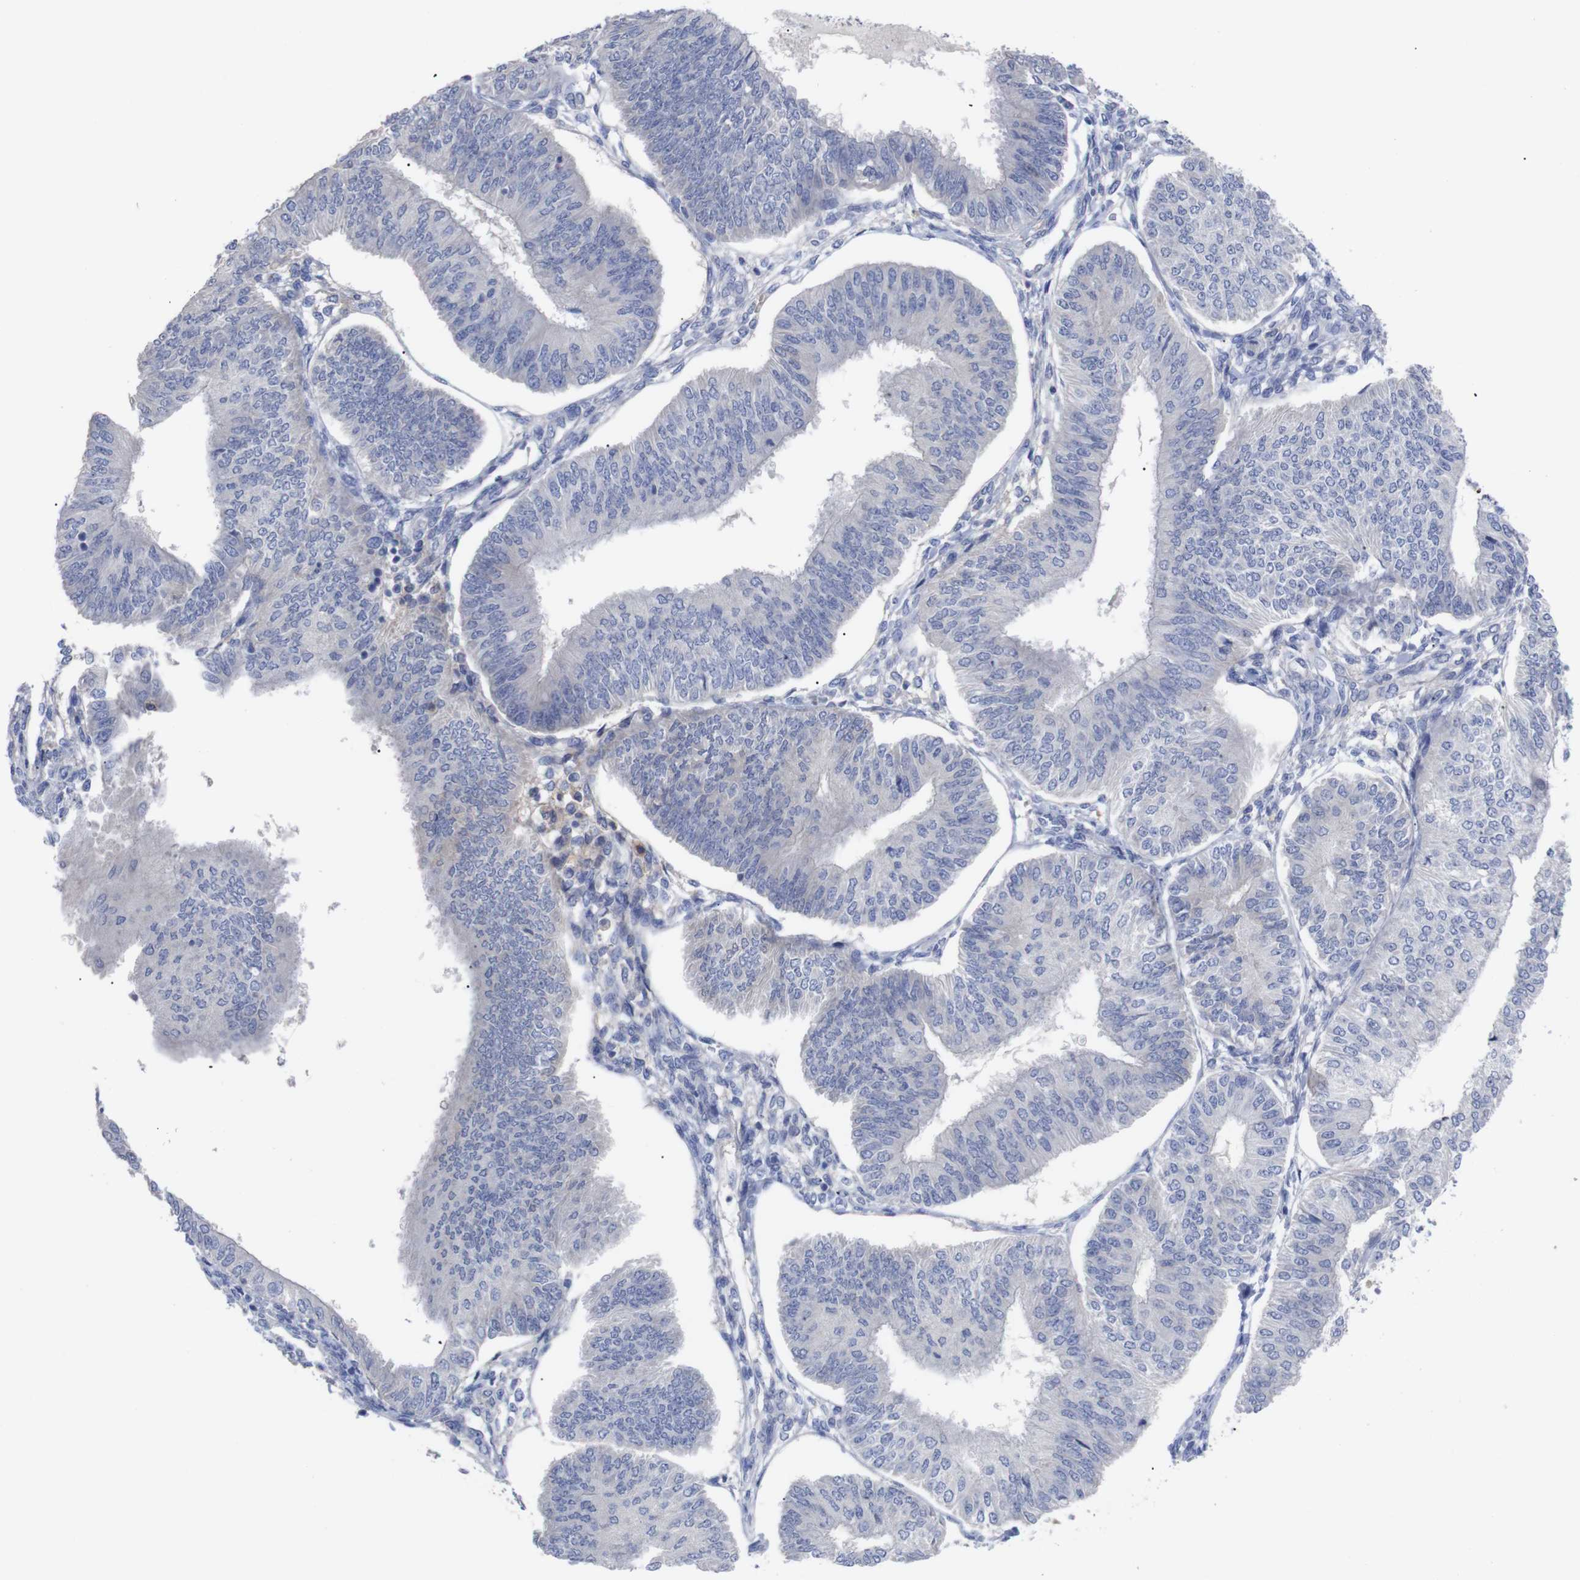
{"staining": {"intensity": "negative", "quantity": "none", "location": "none"}, "tissue": "endometrial cancer", "cell_type": "Tumor cells", "image_type": "cancer", "snomed": [{"axis": "morphology", "description": "Adenocarcinoma, NOS"}, {"axis": "topography", "description": "Endometrium"}], "caption": "IHC histopathology image of endometrial cancer stained for a protein (brown), which reveals no positivity in tumor cells.", "gene": "C5AR1", "patient": {"sex": "female", "age": 58}}